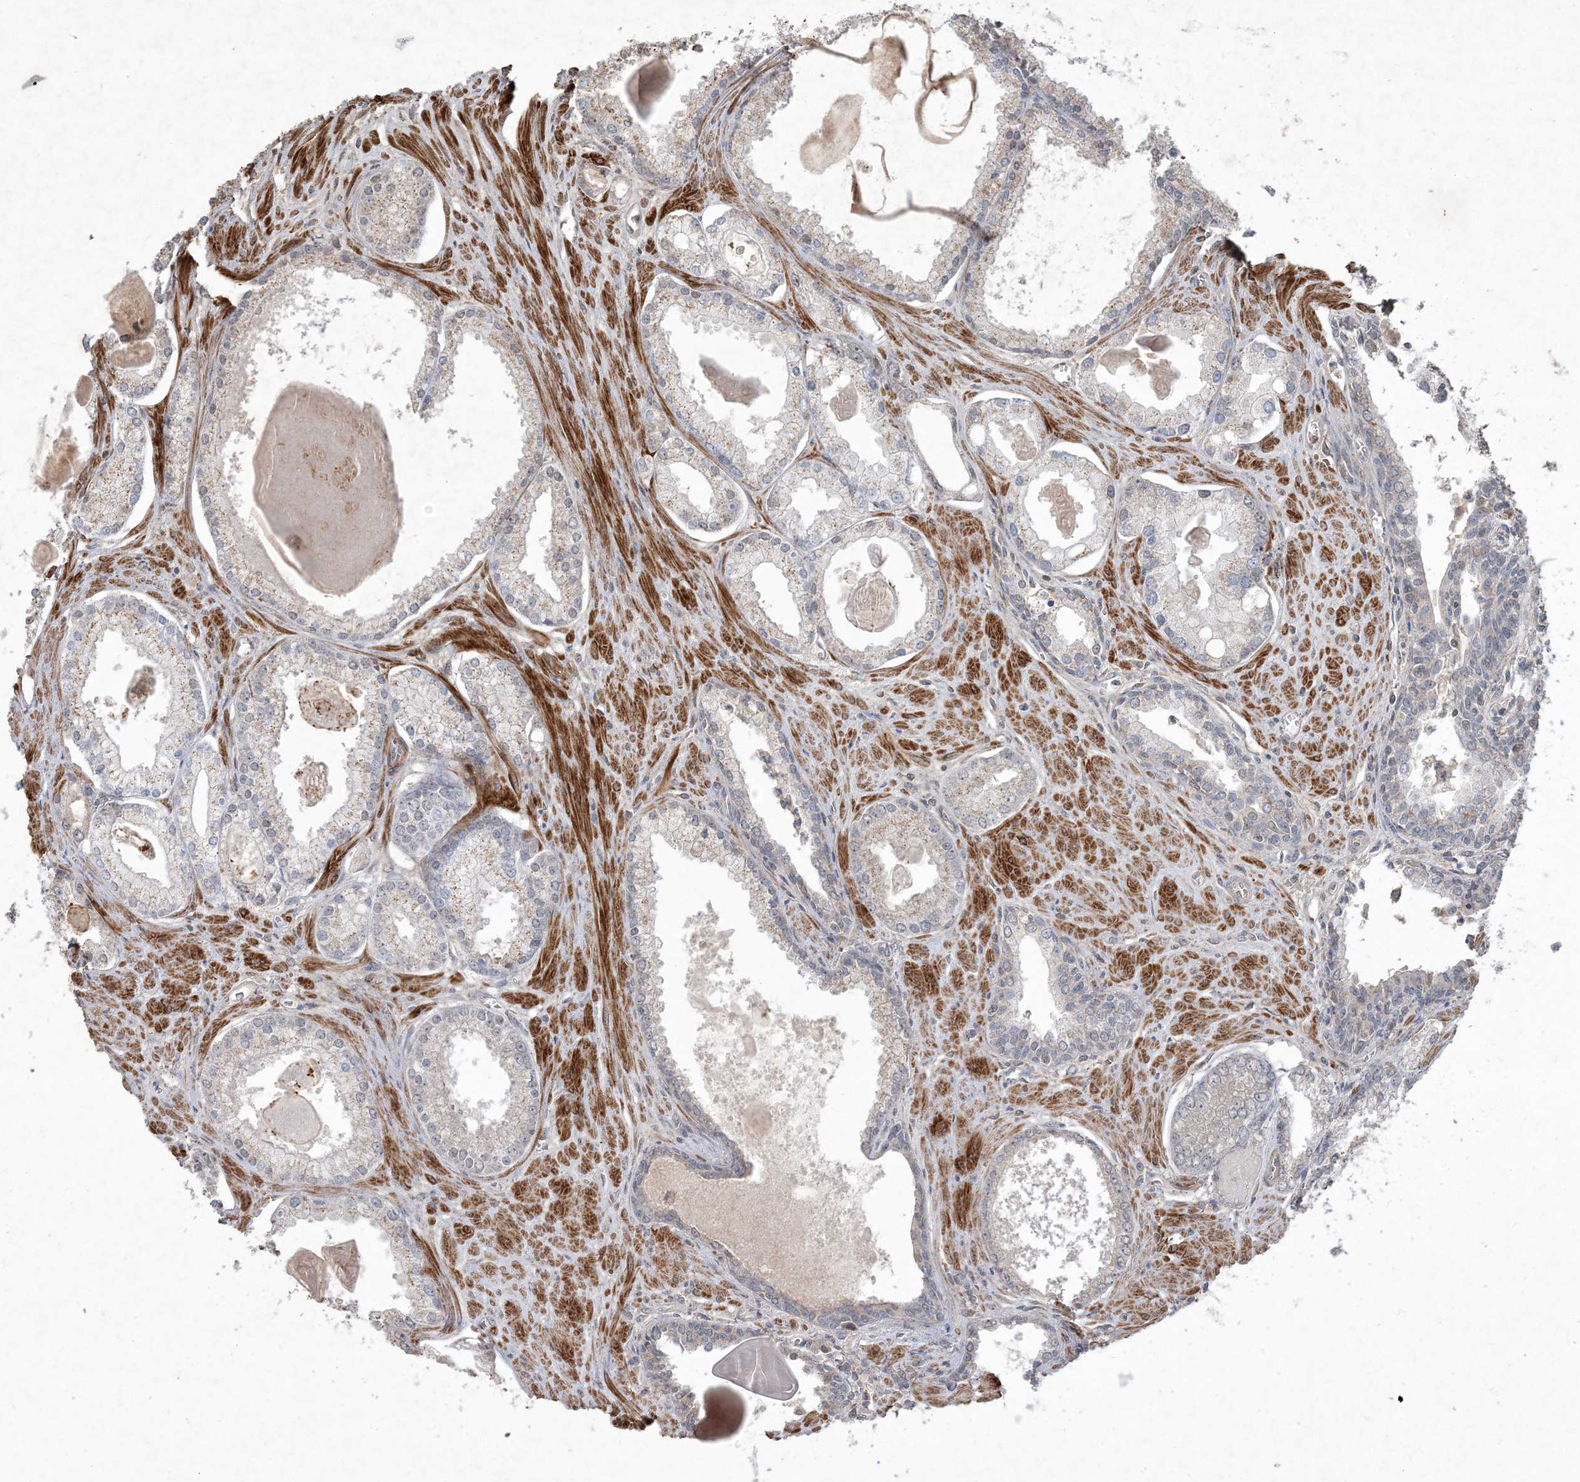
{"staining": {"intensity": "negative", "quantity": "none", "location": "none"}, "tissue": "prostate cancer", "cell_type": "Tumor cells", "image_type": "cancer", "snomed": [{"axis": "morphology", "description": "Adenocarcinoma, Low grade"}, {"axis": "topography", "description": "Prostate"}], "caption": "This is an immunohistochemistry (IHC) histopathology image of prostate cancer. There is no expression in tumor cells.", "gene": "PRRT3", "patient": {"sex": "male", "age": 54}}